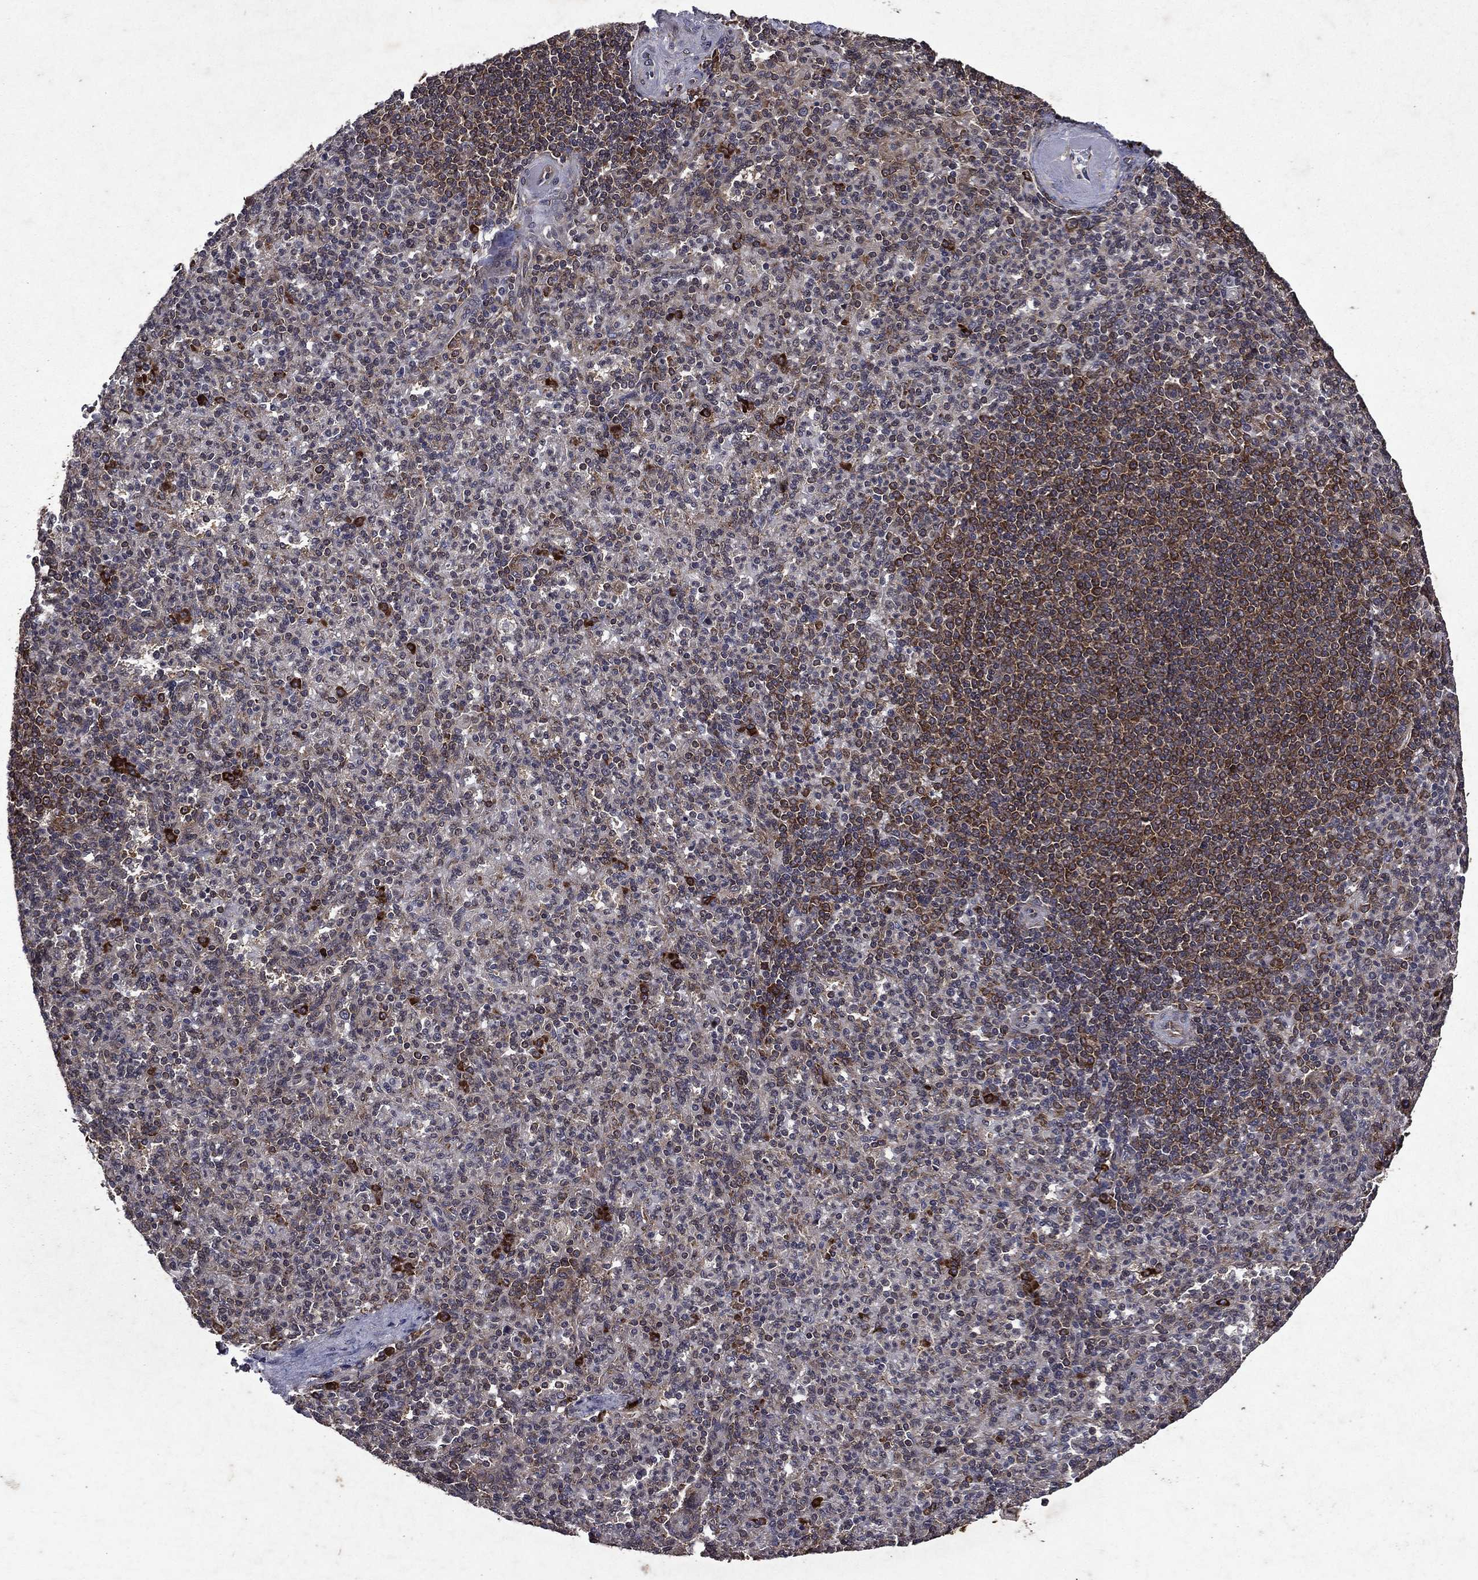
{"staining": {"intensity": "strong", "quantity": "<25%", "location": "cytoplasmic/membranous"}, "tissue": "spleen", "cell_type": "Cells in red pulp", "image_type": "normal", "snomed": [{"axis": "morphology", "description": "Normal tissue, NOS"}, {"axis": "topography", "description": "Spleen"}], "caption": "Cells in red pulp demonstrate medium levels of strong cytoplasmic/membranous expression in approximately <25% of cells in normal human spleen.", "gene": "EIF2B4", "patient": {"sex": "female", "age": 74}}